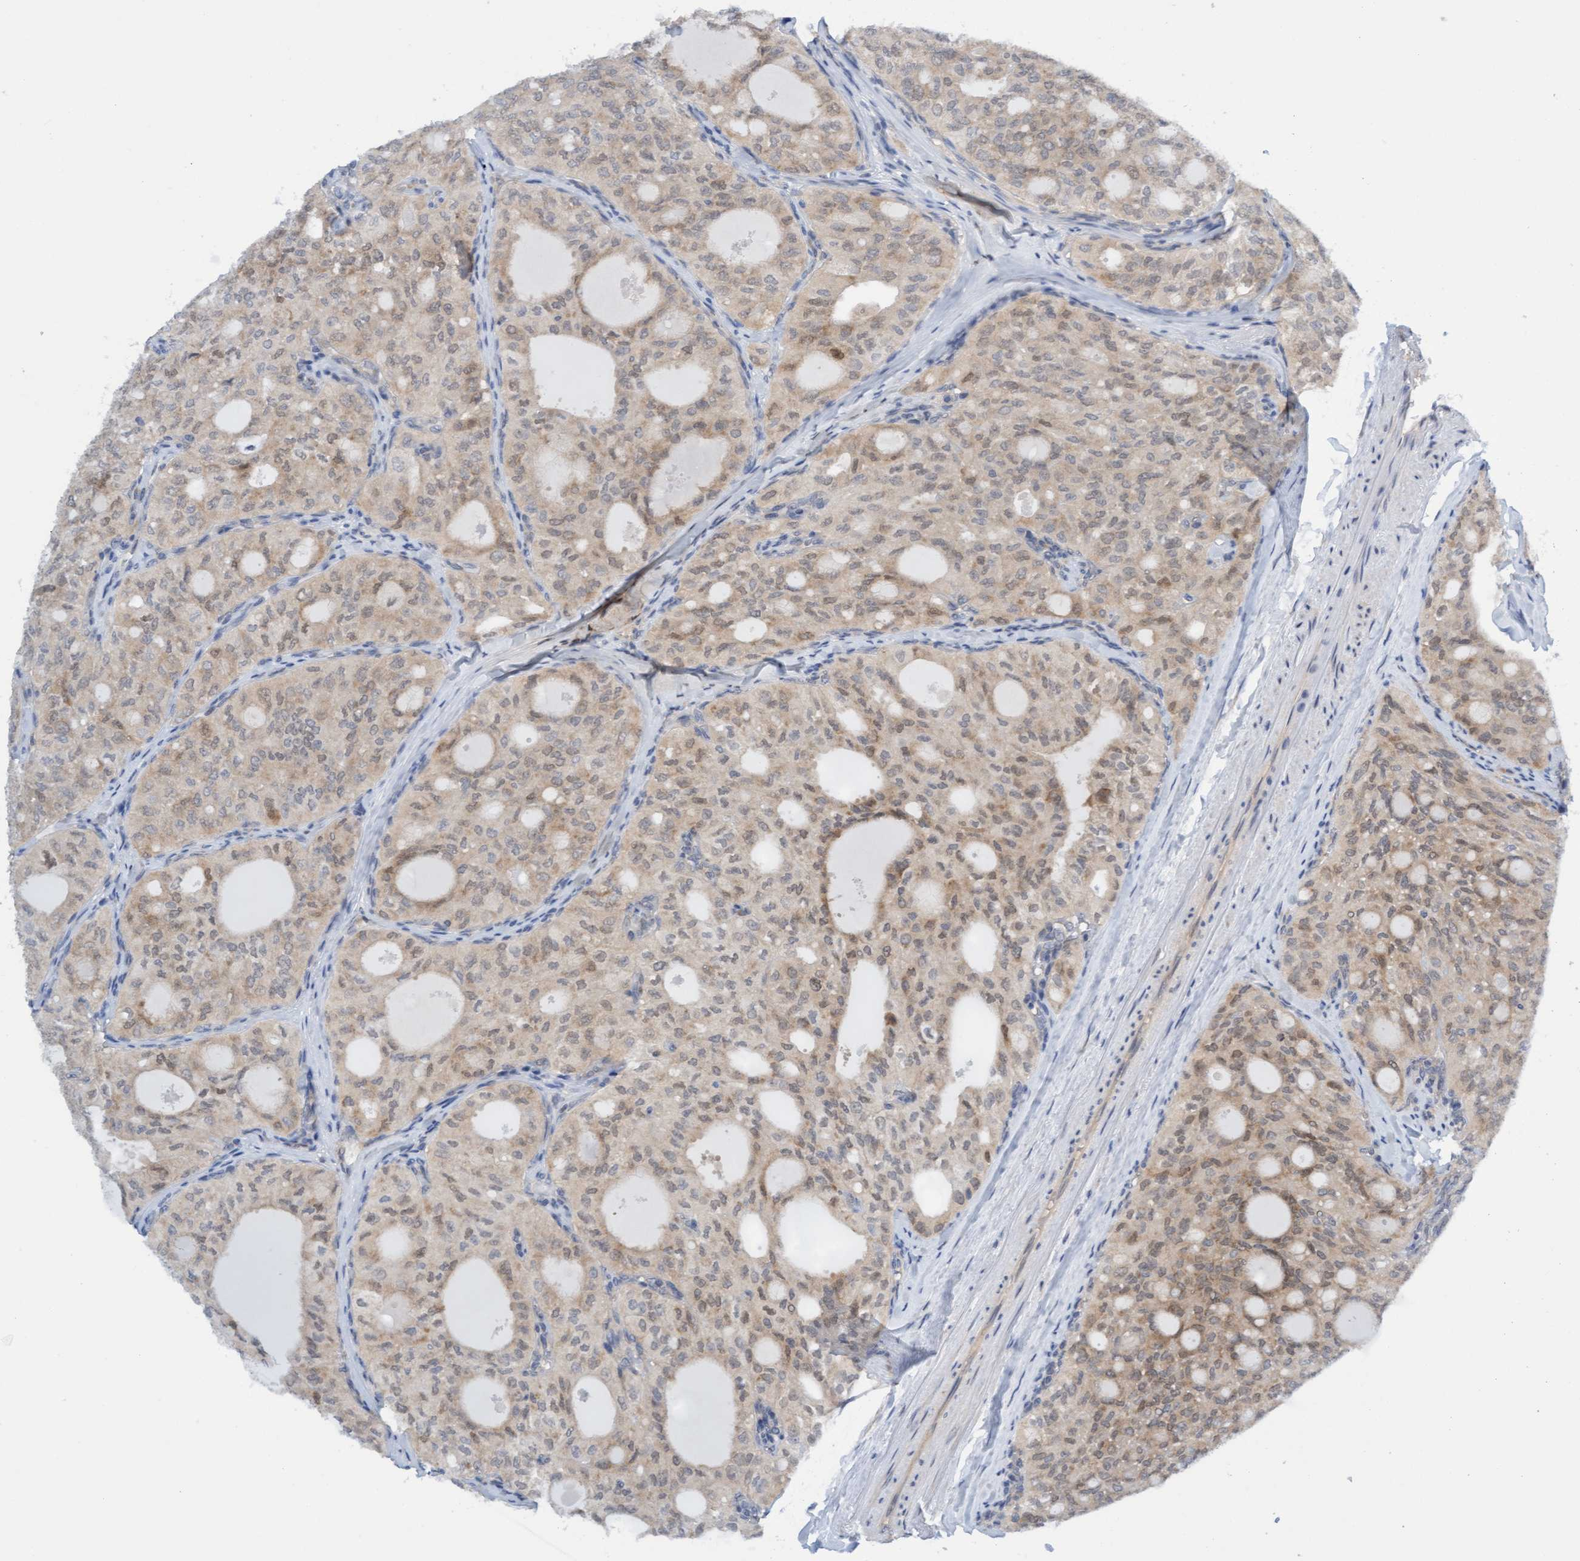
{"staining": {"intensity": "moderate", "quantity": ">75%", "location": "cytoplasmic/membranous"}, "tissue": "thyroid cancer", "cell_type": "Tumor cells", "image_type": "cancer", "snomed": [{"axis": "morphology", "description": "Follicular adenoma carcinoma, NOS"}, {"axis": "topography", "description": "Thyroid gland"}], "caption": "Protein analysis of thyroid cancer (follicular adenoma carcinoma) tissue exhibits moderate cytoplasmic/membranous positivity in about >75% of tumor cells.", "gene": "AMZ2", "patient": {"sex": "male", "age": 75}}